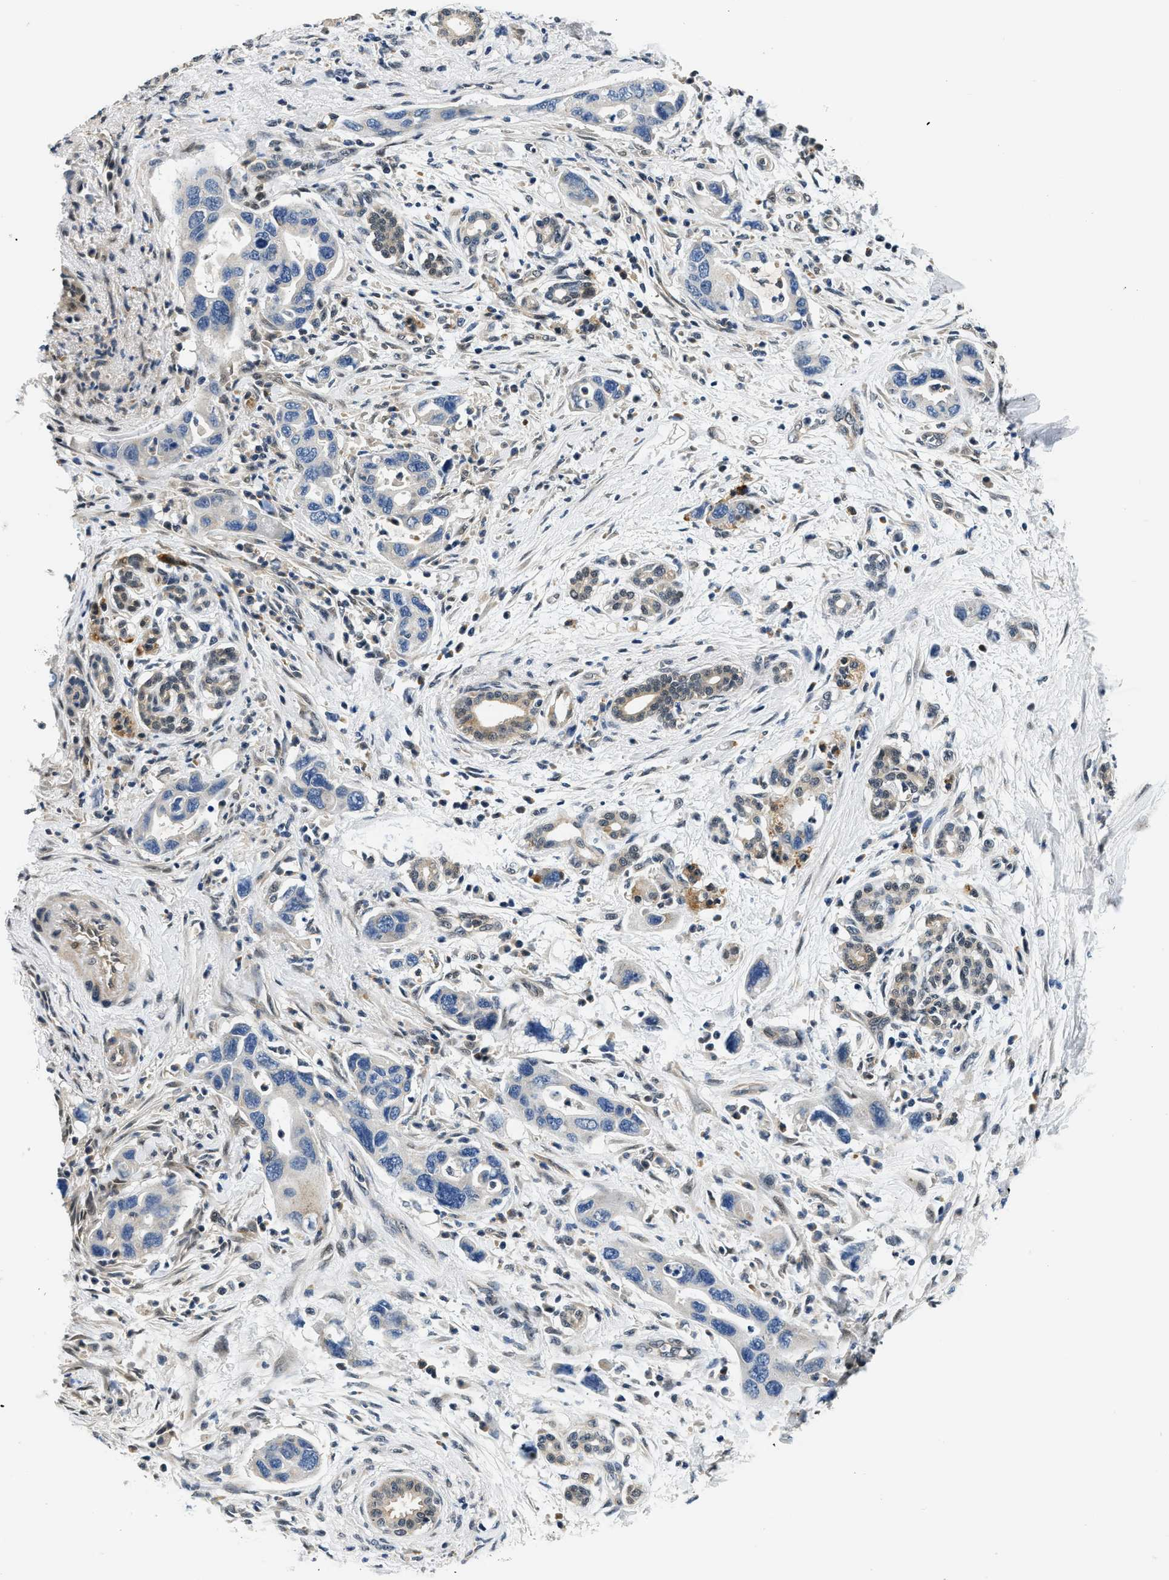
{"staining": {"intensity": "negative", "quantity": "none", "location": "none"}, "tissue": "pancreatic cancer", "cell_type": "Tumor cells", "image_type": "cancer", "snomed": [{"axis": "morphology", "description": "Normal tissue, NOS"}, {"axis": "morphology", "description": "Adenocarcinoma, NOS"}, {"axis": "topography", "description": "Pancreas"}], "caption": "Histopathology image shows no protein positivity in tumor cells of pancreatic cancer tissue.", "gene": "SMAD4", "patient": {"sex": "female", "age": 71}}